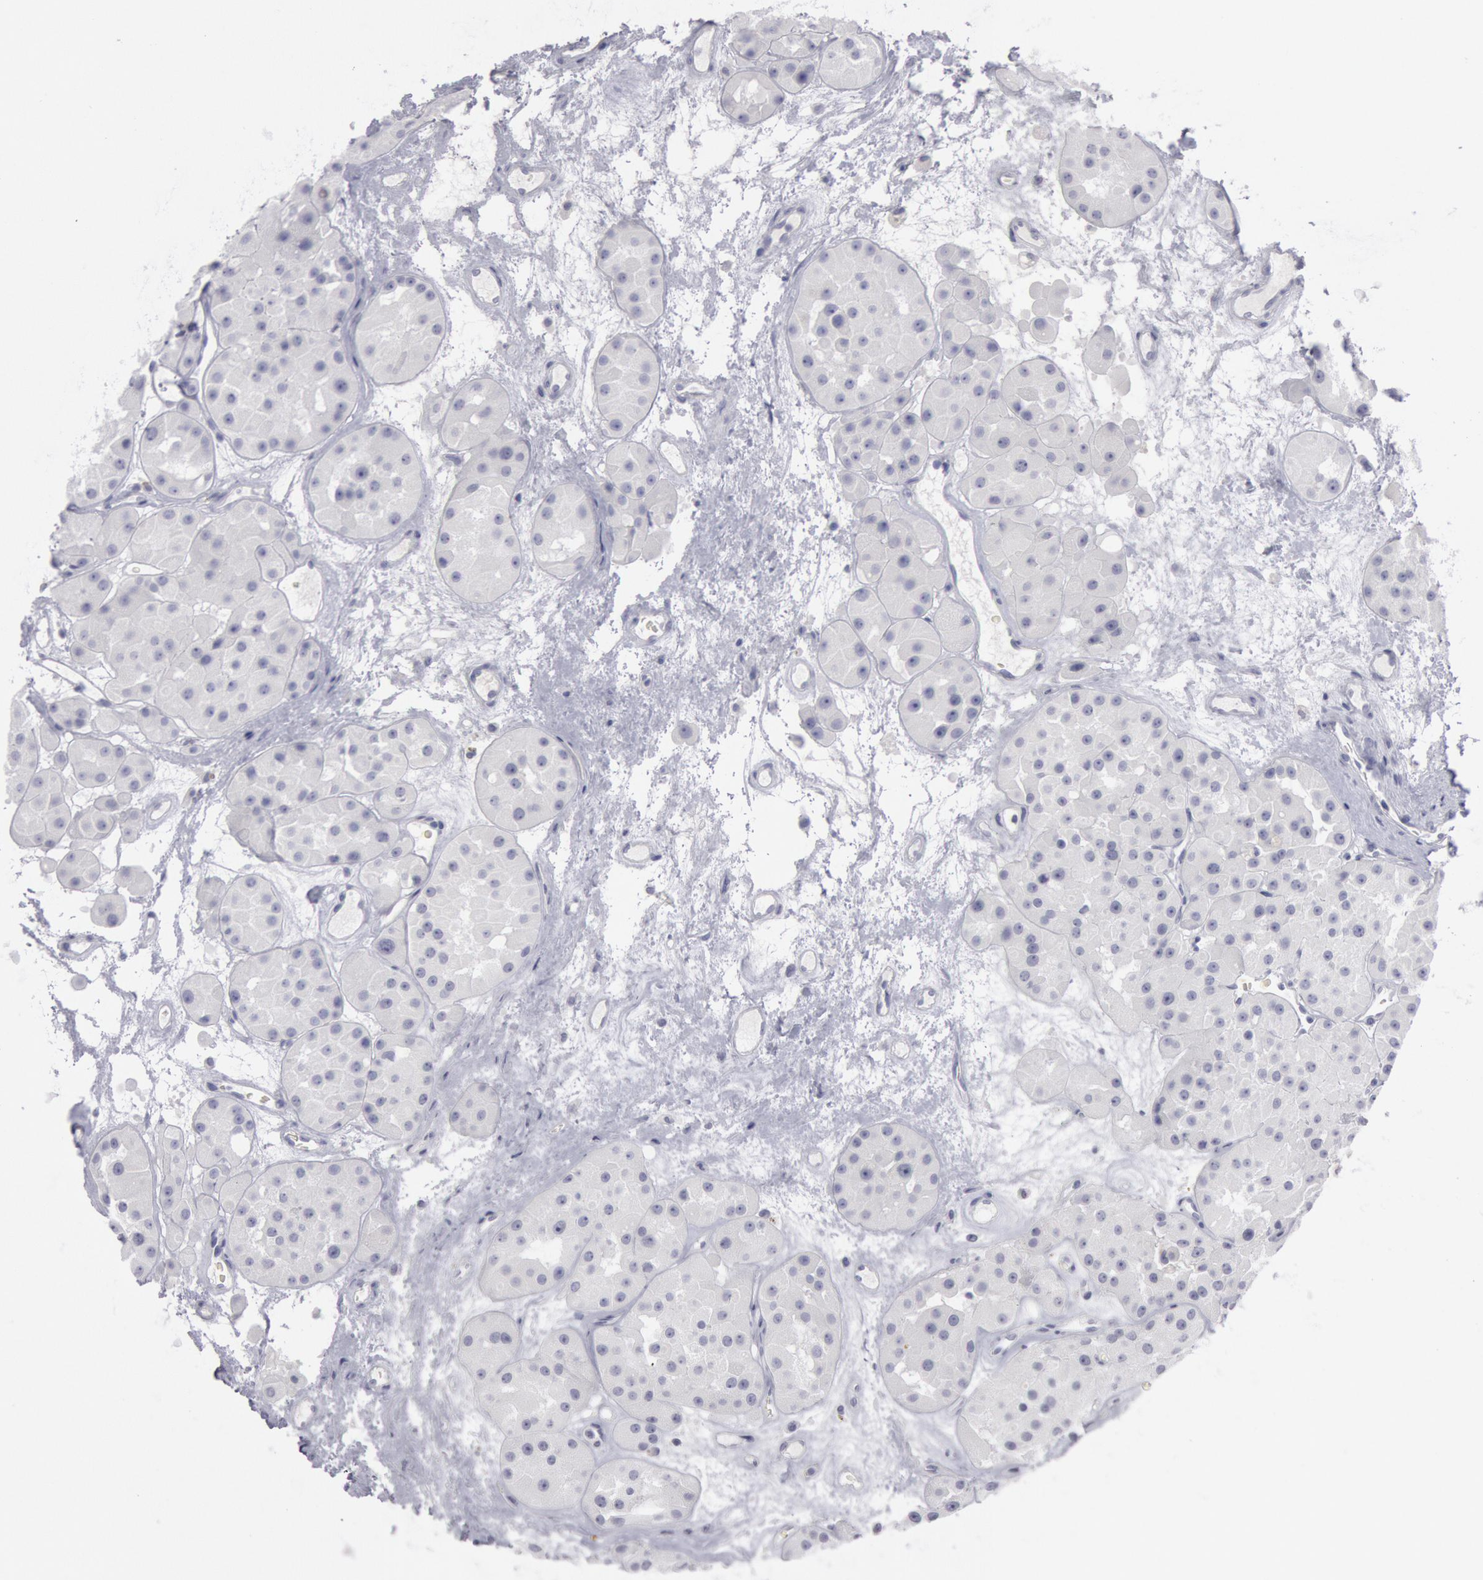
{"staining": {"intensity": "negative", "quantity": "none", "location": "none"}, "tissue": "renal cancer", "cell_type": "Tumor cells", "image_type": "cancer", "snomed": [{"axis": "morphology", "description": "Adenocarcinoma, uncertain malignant potential"}, {"axis": "topography", "description": "Kidney"}], "caption": "Adenocarcinoma,  uncertain malignant potential (renal) stained for a protein using immunohistochemistry shows no positivity tumor cells.", "gene": "KRT16", "patient": {"sex": "male", "age": 63}}